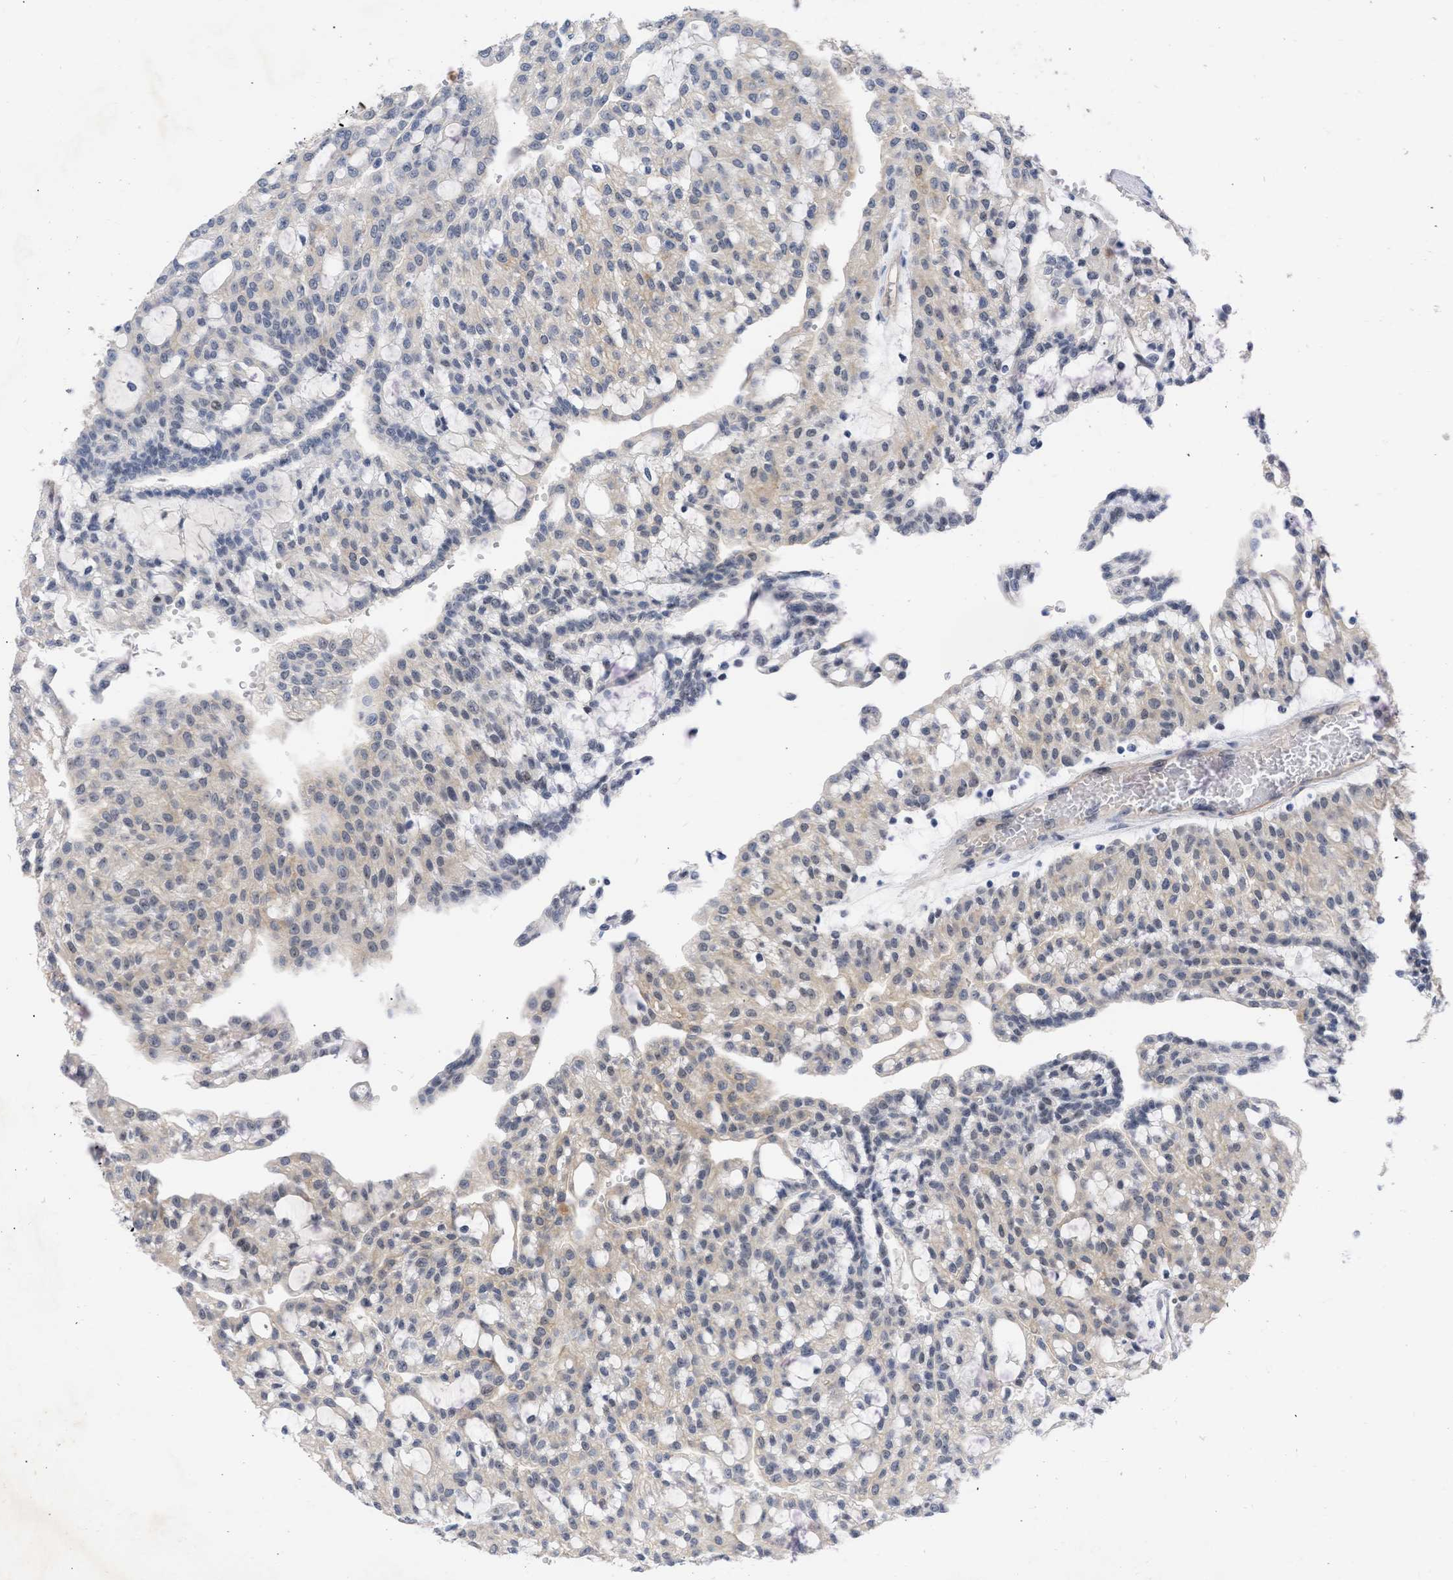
{"staining": {"intensity": "weak", "quantity": ">75%", "location": "cytoplasmic/membranous"}, "tissue": "renal cancer", "cell_type": "Tumor cells", "image_type": "cancer", "snomed": [{"axis": "morphology", "description": "Adenocarcinoma, NOS"}, {"axis": "topography", "description": "Kidney"}], "caption": "Immunohistochemistry of renal cancer (adenocarcinoma) reveals low levels of weak cytoplasmic/membranous expression in about >75% of tumor cells. Using DAB (3,3'-diaminobenzidine) (brown) and hematoxylin (blue) stains, captured at high magnification using brightfield microscopy.", "gene": "DDX41", "patient": {"sex": "male", "age": 63}}